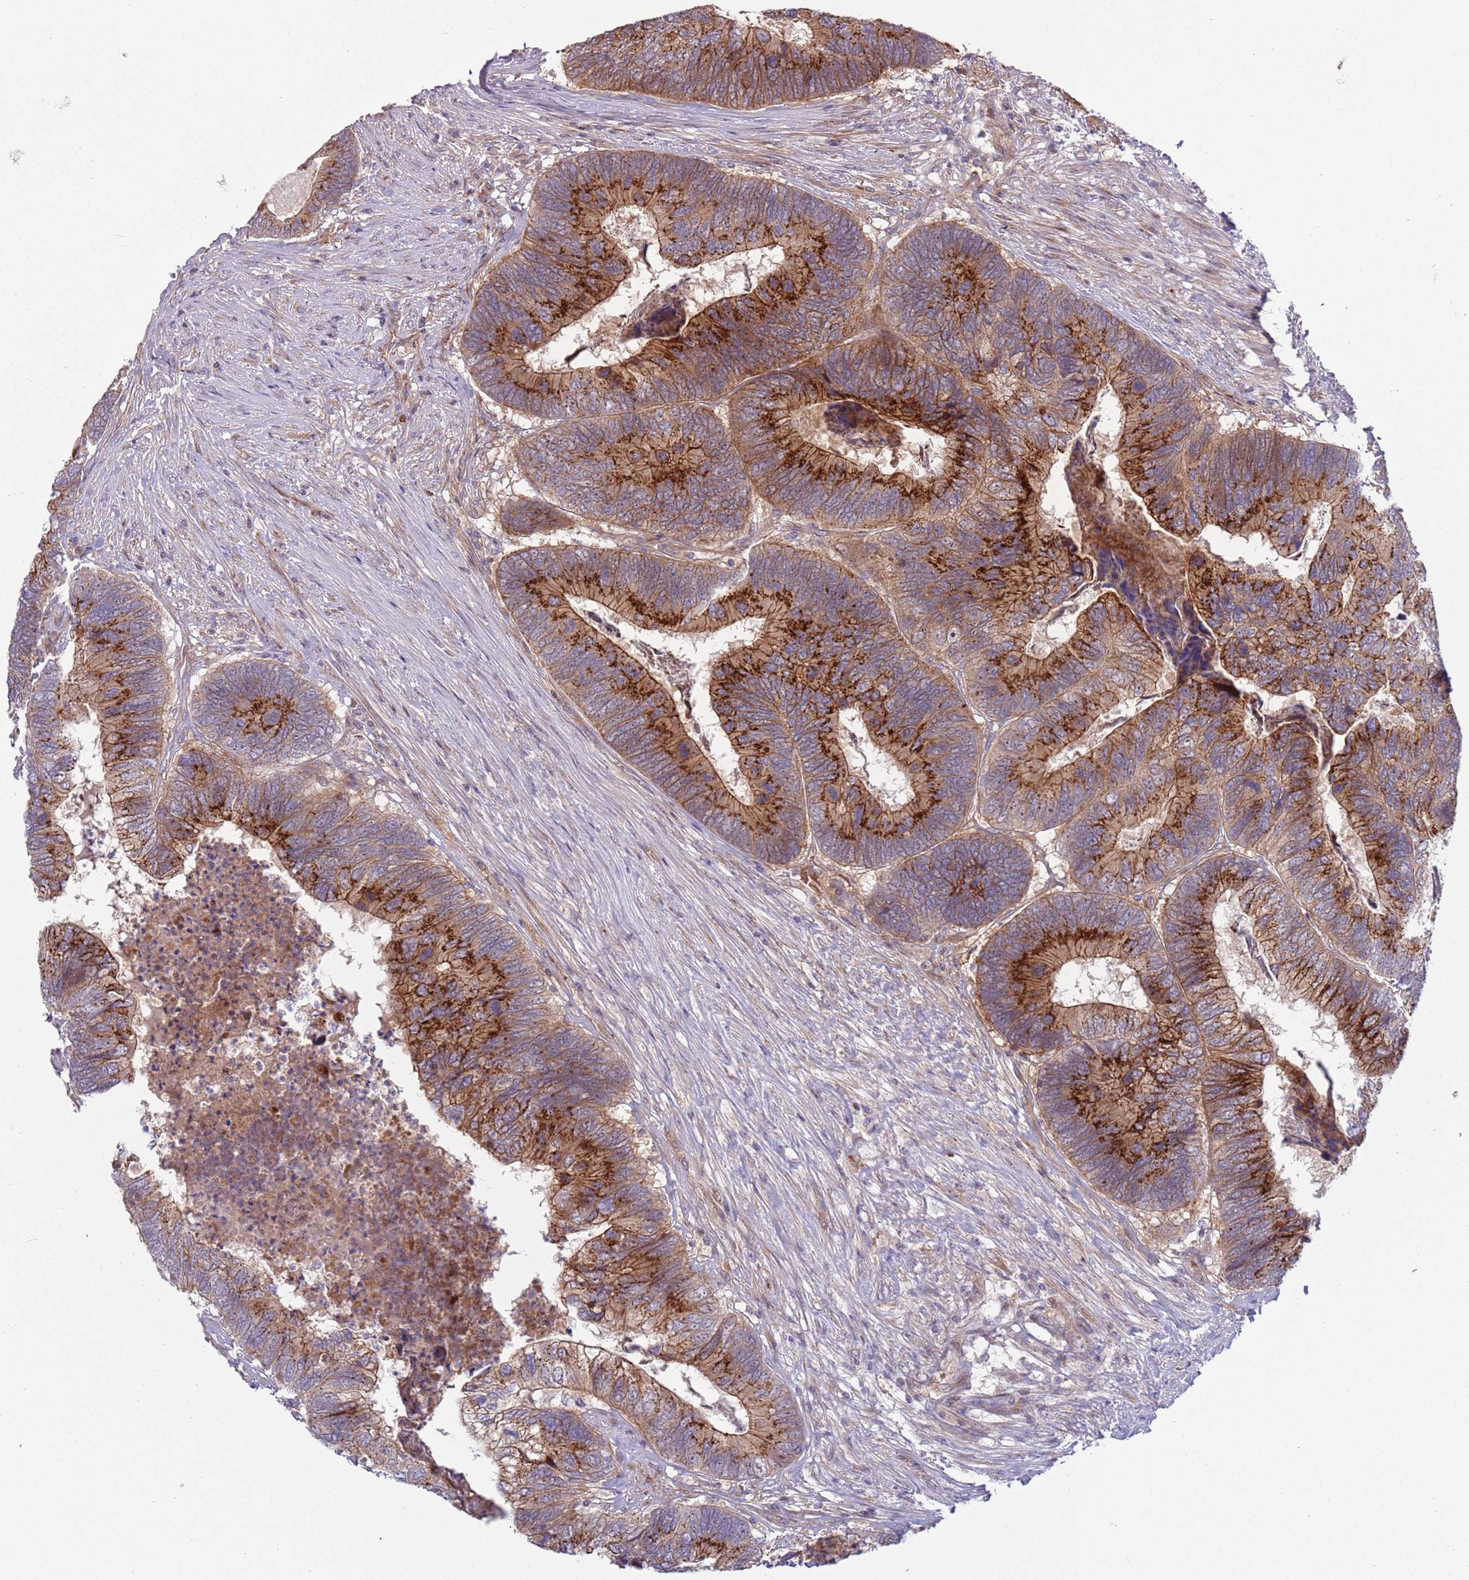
{"staining": {"intensity": "strong", "quantity": ">75%", "location": "cytoplasmic/membranous"}, "tissue": "colorectal cancer", "cell_type": "Tumor cells", "image_type": "cancer", "snomed": [{"axis": "morphology", "description": "Adenocarcinoma, NOS"}, {"axis": "topography", "description": "Colon"}], "caption": "This image reveals adenocarcinoma (colorectal) stained with immunohistochemistry to label a protein in brown. The cytoplasmic/membranous of tumor cells show strong positivity for the protein. Nuclei are counter-stained blue.", "gene": "ITGB6", "patient": {"sex": "female", "age": 67}}